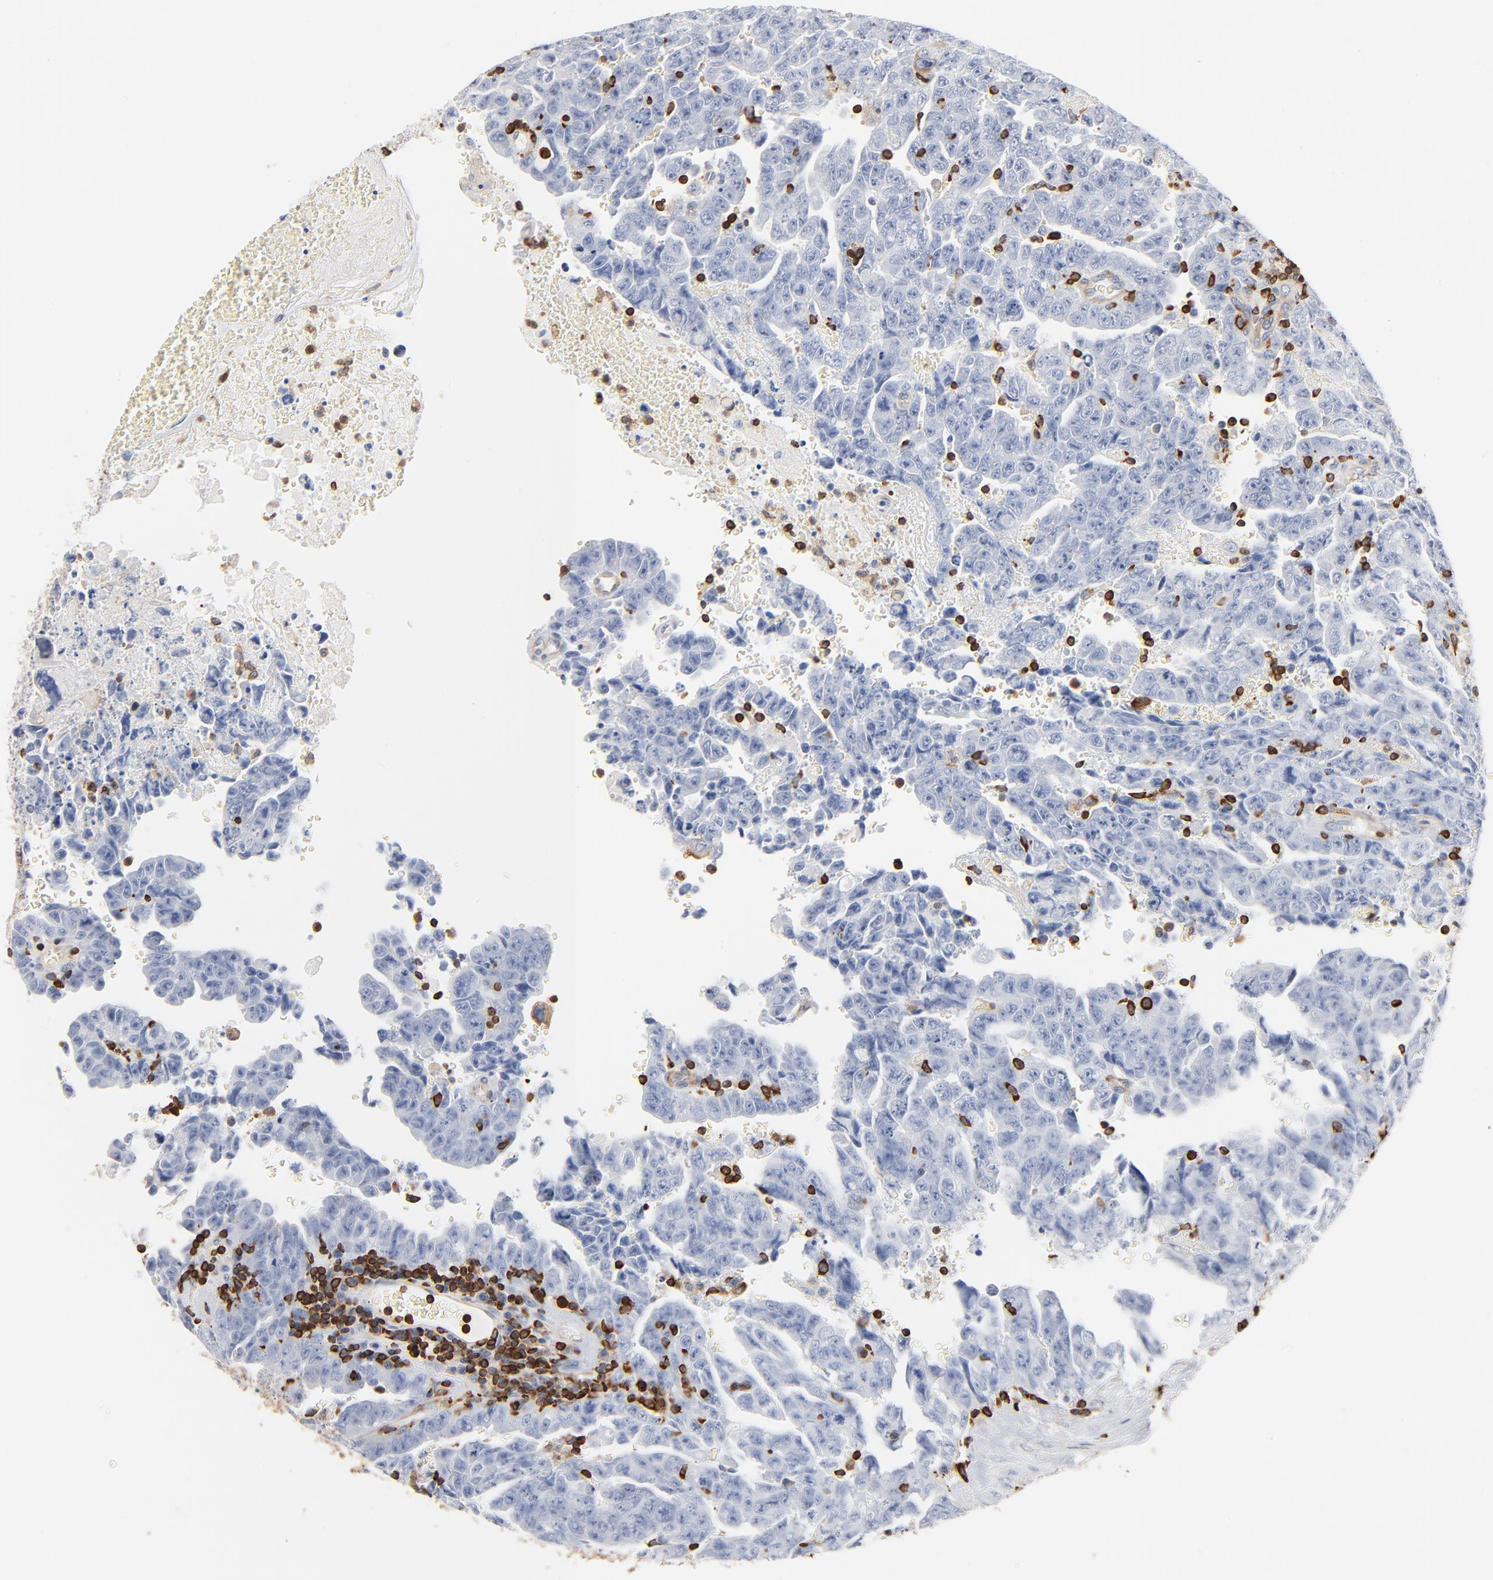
{"staining": {"intensity": "negative", "quantity": "none", "location": "none"}, "tissue": "testis cancer", "cell_type": "Tumor cells", "image_type": "cancer", "snomed": [{"axis": "morphology", "description": "Carcinoma, Embryonal, NOS"}, {"axis": "topography", "description": "Testis"}], "caption": "A high-resolution histopathology image shows immunohistochemistry staining of testis embryonal carcinoma, which shows no significant staining in tumor cells.", "gene": "SH3KBP1", "patient": {"sex": "male", "age": 28}}